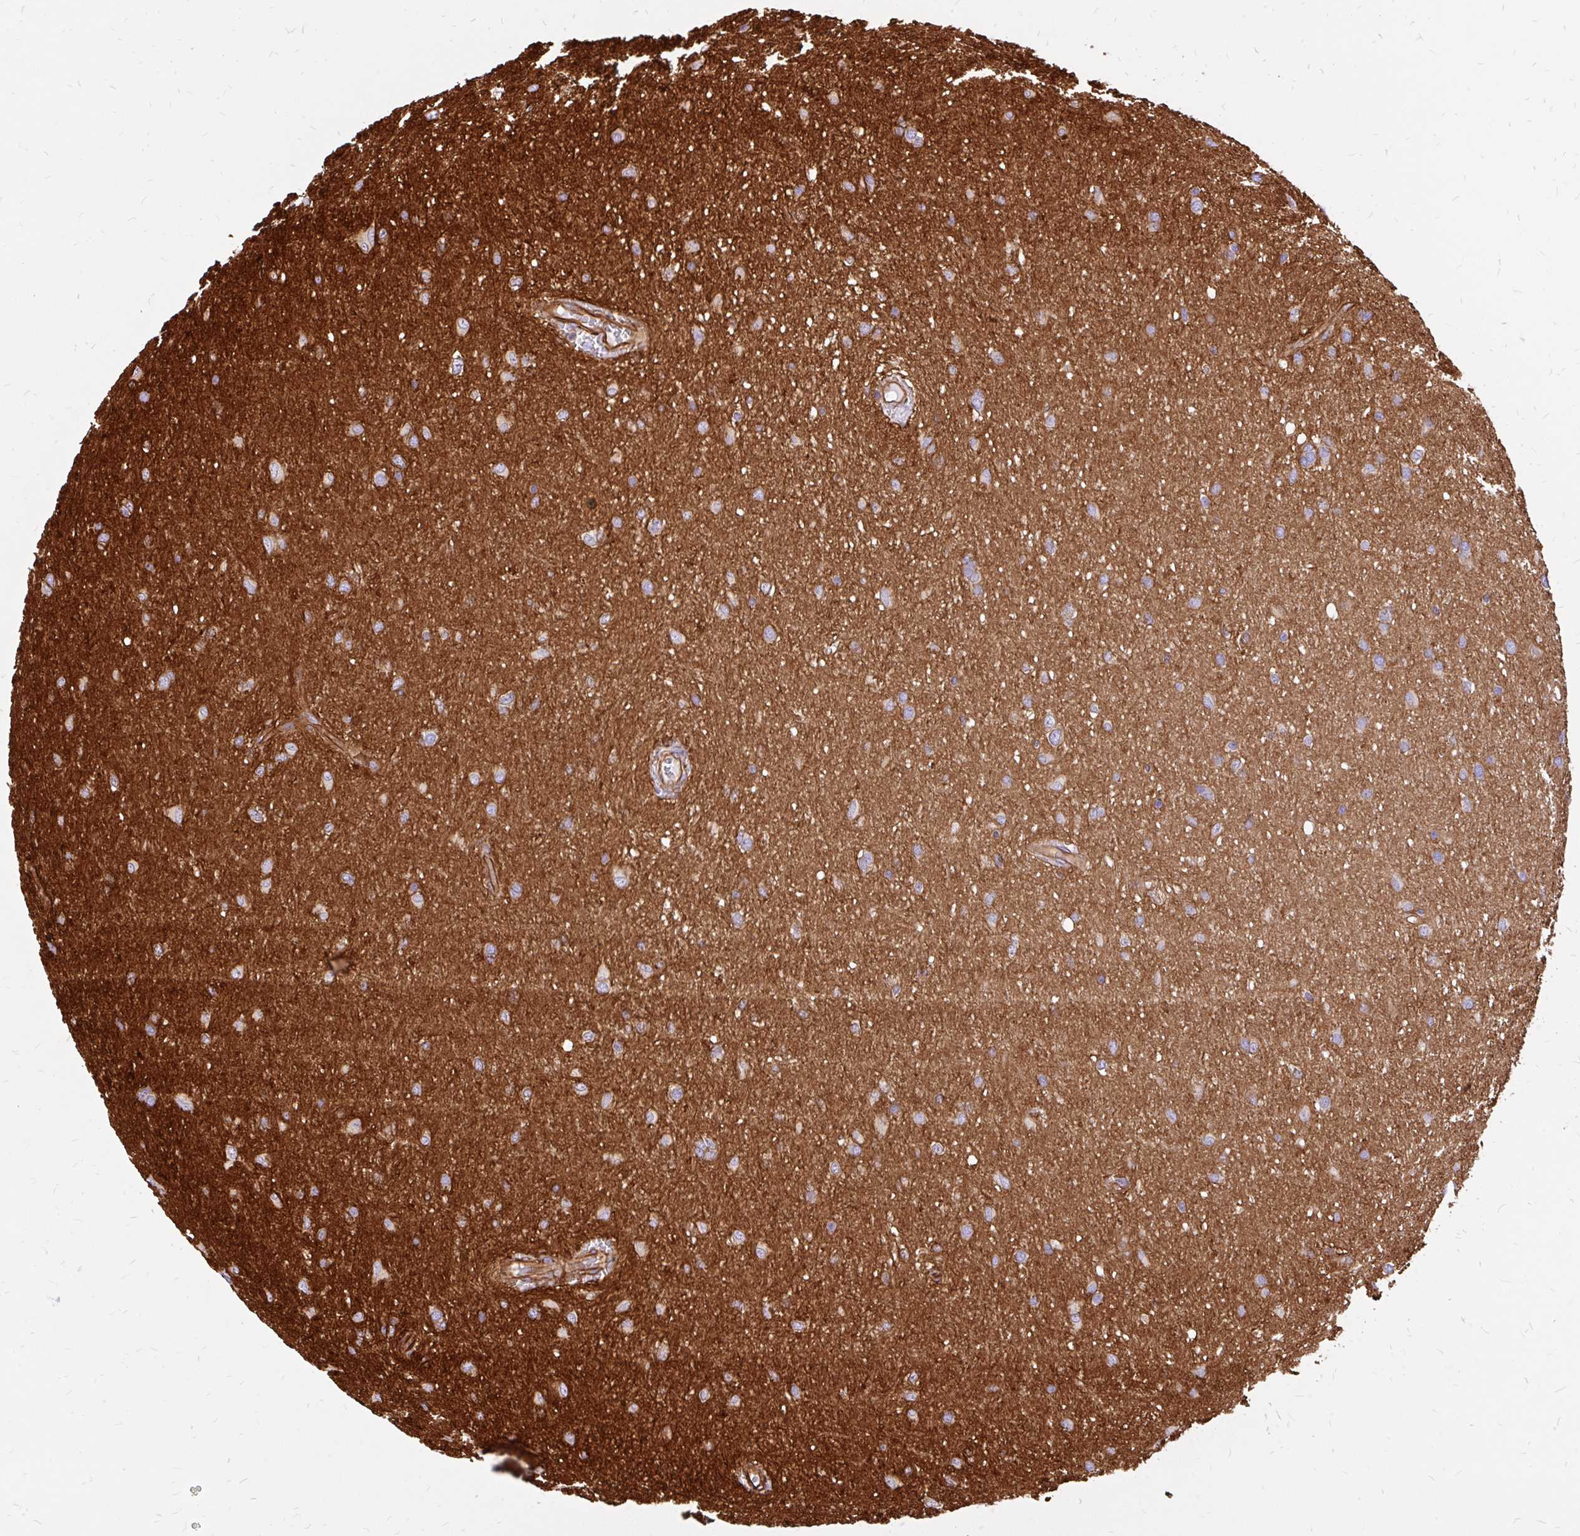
{"staining": {"intensity": "negative", "quantity": "none", "location": "none"}, "tissue": "glioma", "cell_type": "Tumor cells", "image_type": "cancer", "snomed": [{"axis": "morphology", "description": "Glioma, malignant, Low grade"}, {"axis": "topography", "description": "Cerebellum"}], "caption": "A micrograph of human malignant glioma (low-grade) is negative for staining in tumor cells.", "gene": "MAP1LC3B", "patient": {"sex": "female", "age": 5}}